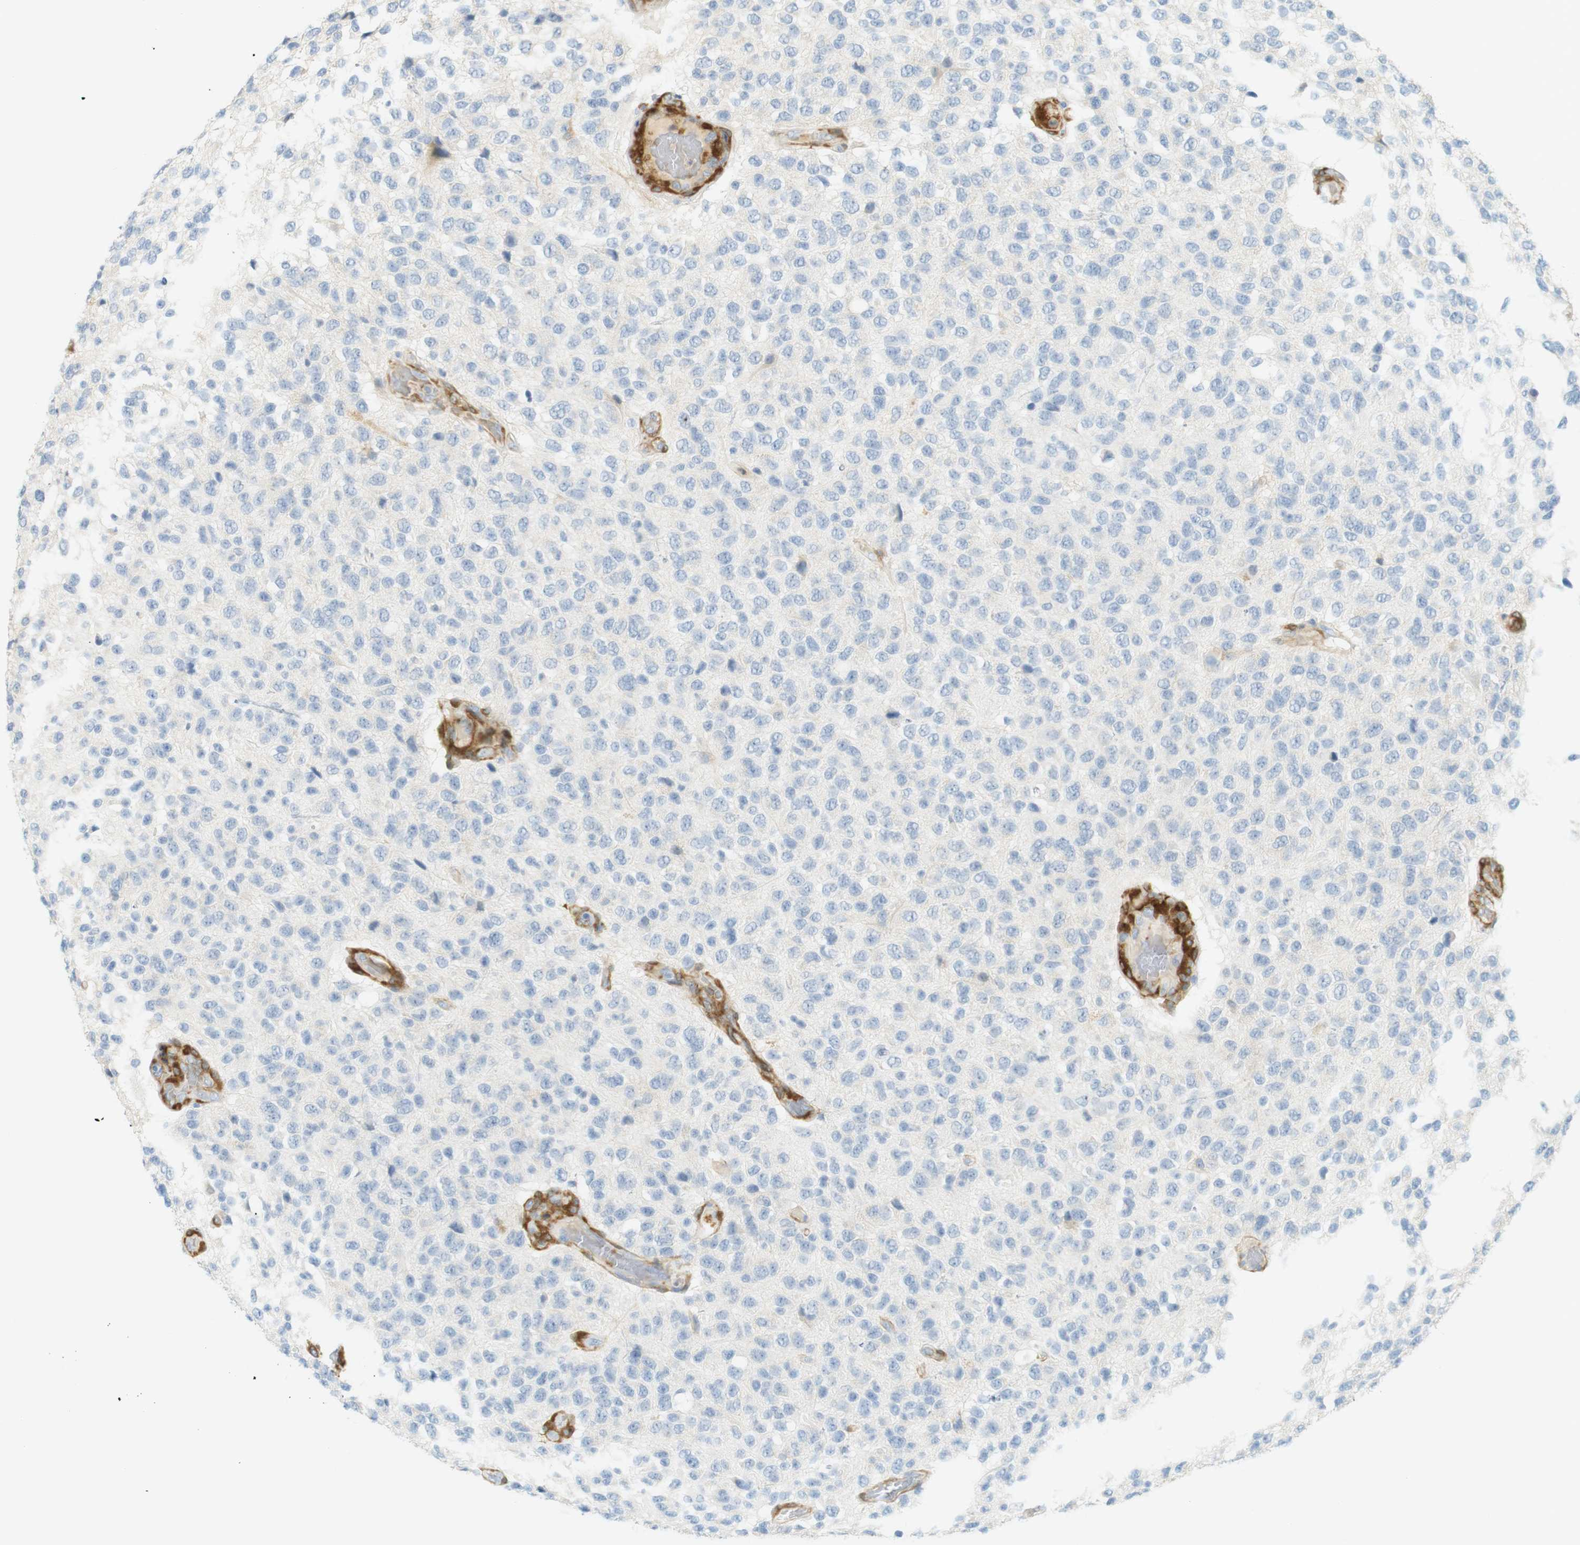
{"staining": {"intensity": "negative", "quantity": "none", "location": "none"}, "tissue": "glioma", "cell_type": "Tumor cells", "image_type": "cancer", "snomed": [{"axis": "morphology", "description": "Glioma, malignant, High grade"}, {"axis": "topography", "description": "pancreas cauda"}], "caption": "Human high-grade glioma (malignant) stained for a protein using IHC shows no expression in tumor cells.", "gene": "PDE3A", "patient": {"sex": "male", "age": 60}}